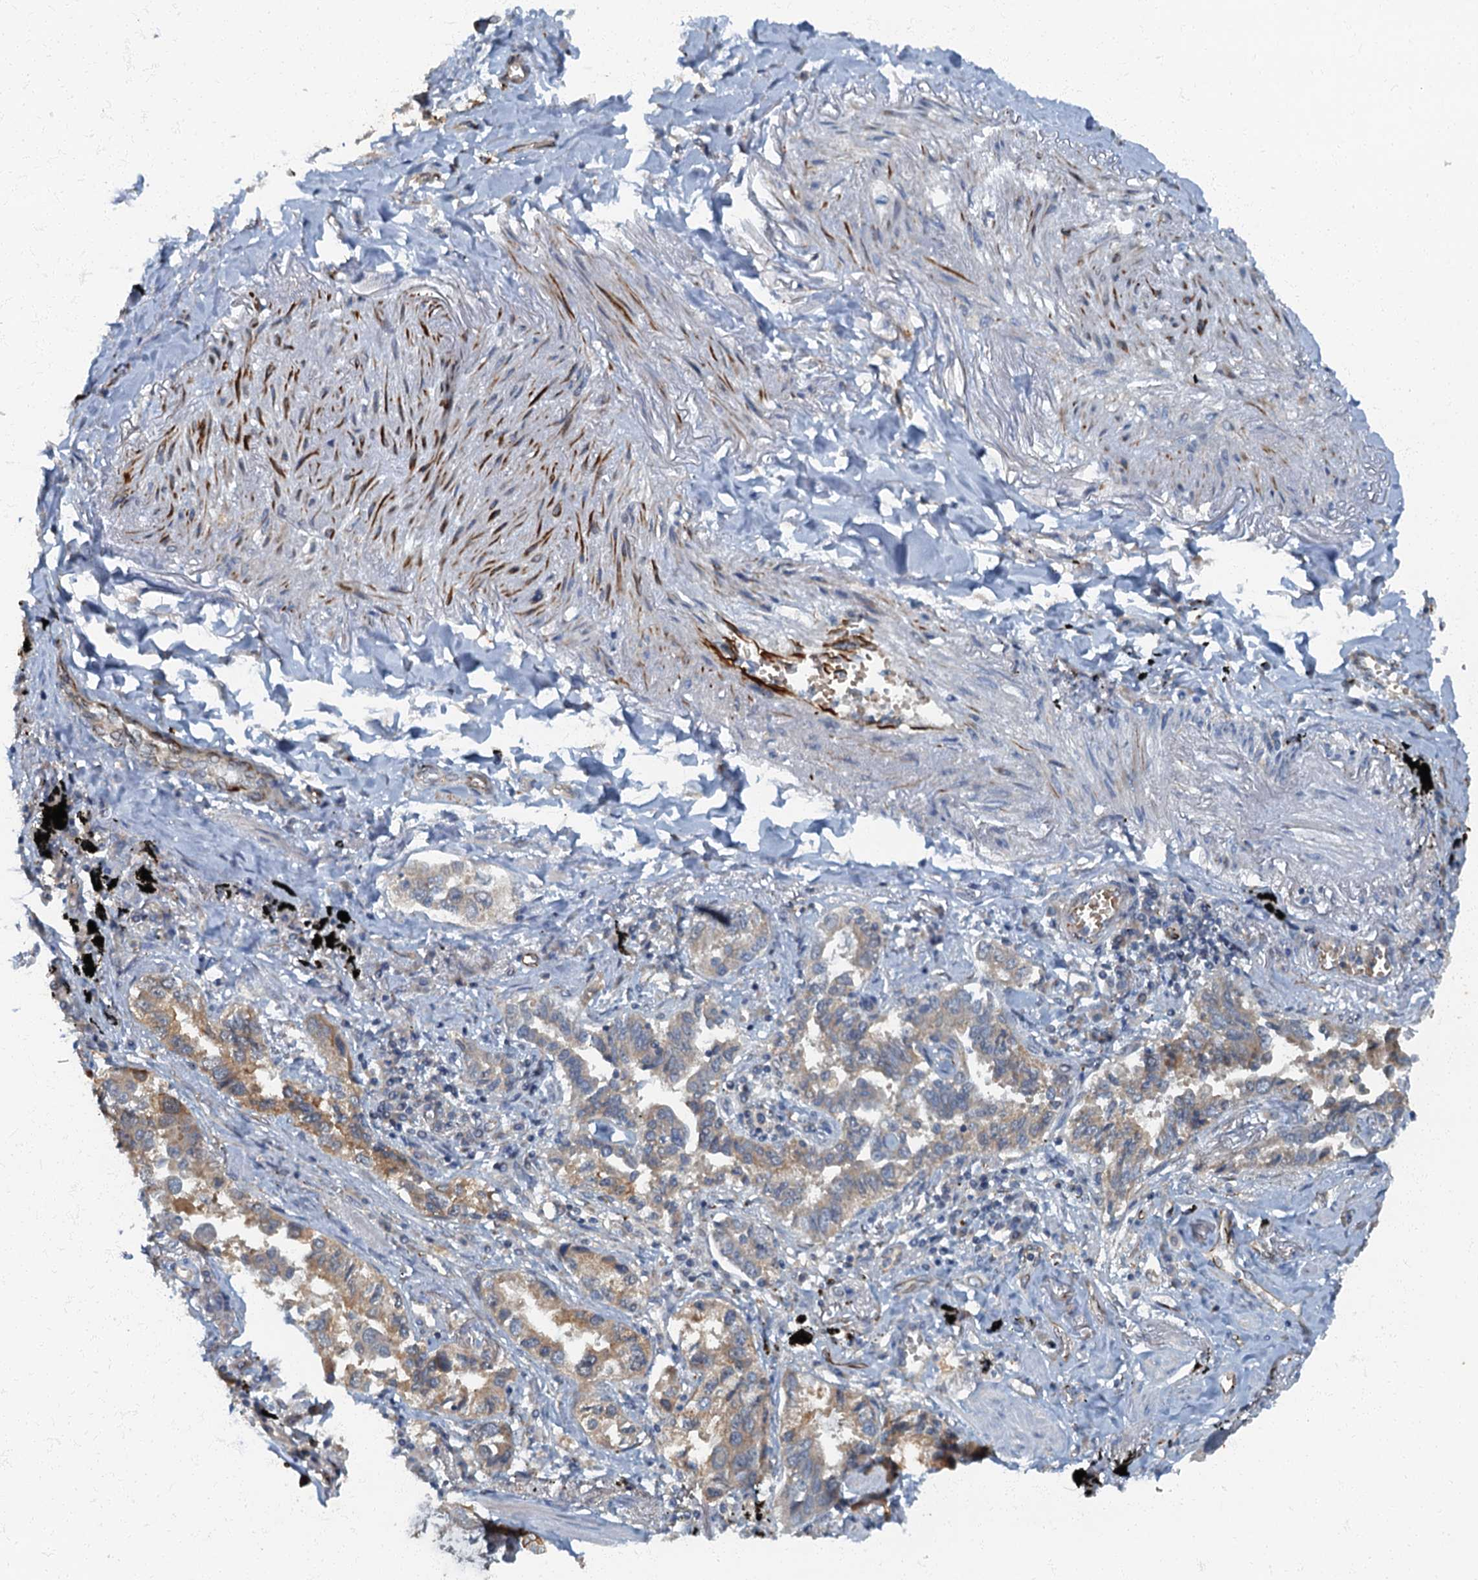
{"staining": {"intensity": "moderate", "quantity": "<25%", "location": "cytoplasmic/membranous"}, "tissue": "lung cancer", "cell_type": "Tumor cells", "image_type": "cancer", "snomed": [{"axis": "morphology", "description": "Adenocarcinoma, NOS"}, {"axis": "topography", "description": "Lung"}], "caption": "High-power microscopy captured an IHC micrograph of adenocarcinoma (lung), revealing moderate cytoplasmic/membranous expression in about <25% of tumor cells. (IHC, brightfield microscopy, high magnification).", "gene": "ARL11", "patient": {"sex": "male", "age": 67}}